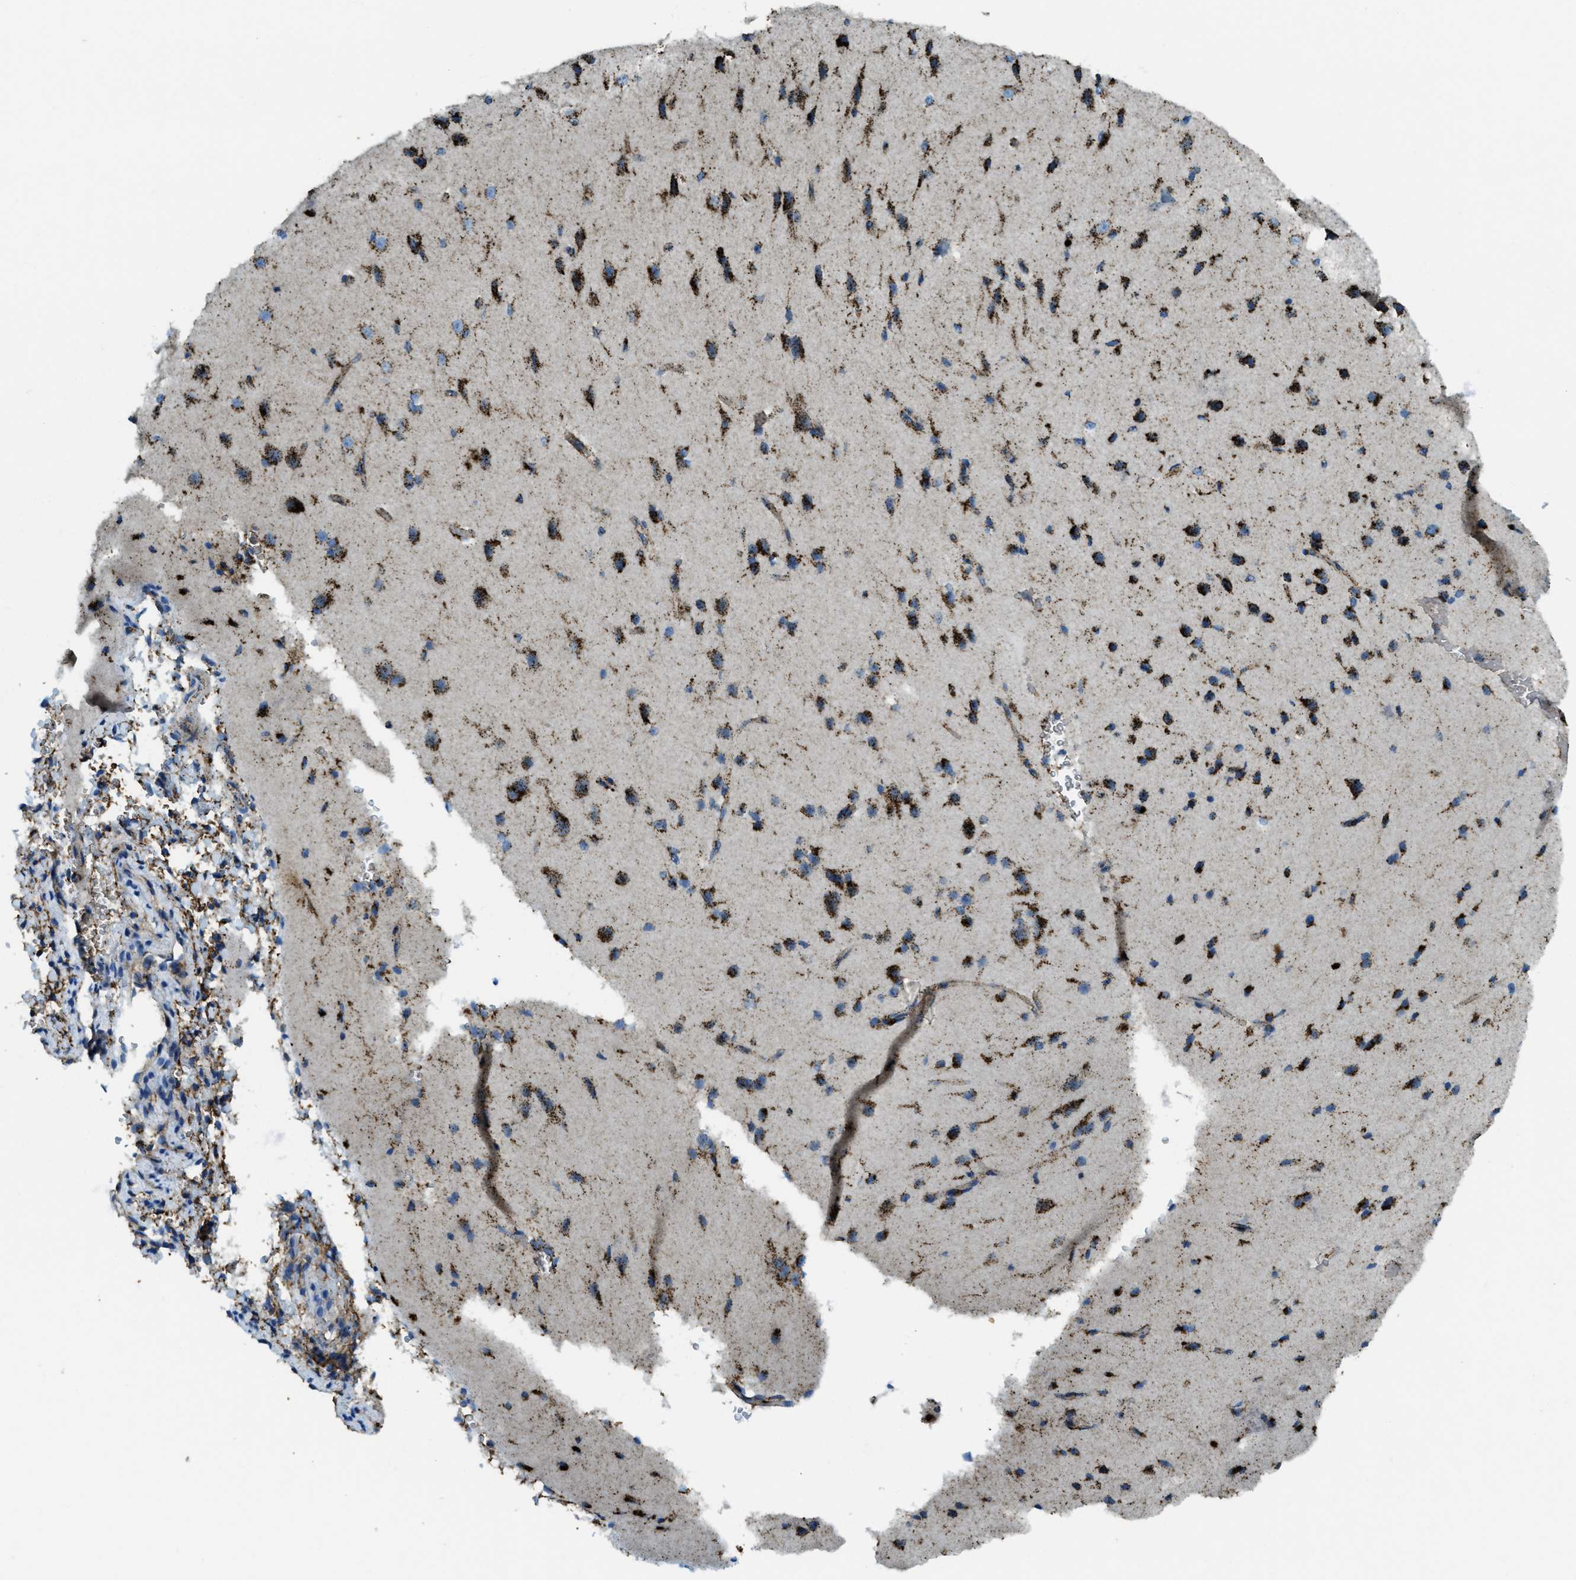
{"staining": {"intensity": "strong", "quantity": ">75%", "location": "cytoplasmic/membranous"}, "tissue": "cerebral cortex", "cell_type": "Endothelial cells", "image_type": "normal", "snomed": [{"axis": "morphology", "description": "Normal tissue, NOS"}, {"axis": "morphology", "description": "Developmental malformation"}, {"axis": "topography", "description": "Cerebral cortex"}], "caption": "Benign cerebral cortex was stained to show a protein in brown. There is high levels of strong cytoplasmic/membranous expression in about >75% of endothelial cells.", "gene": "SCARB2", "patient": {"sex": "female", "age": 30}}